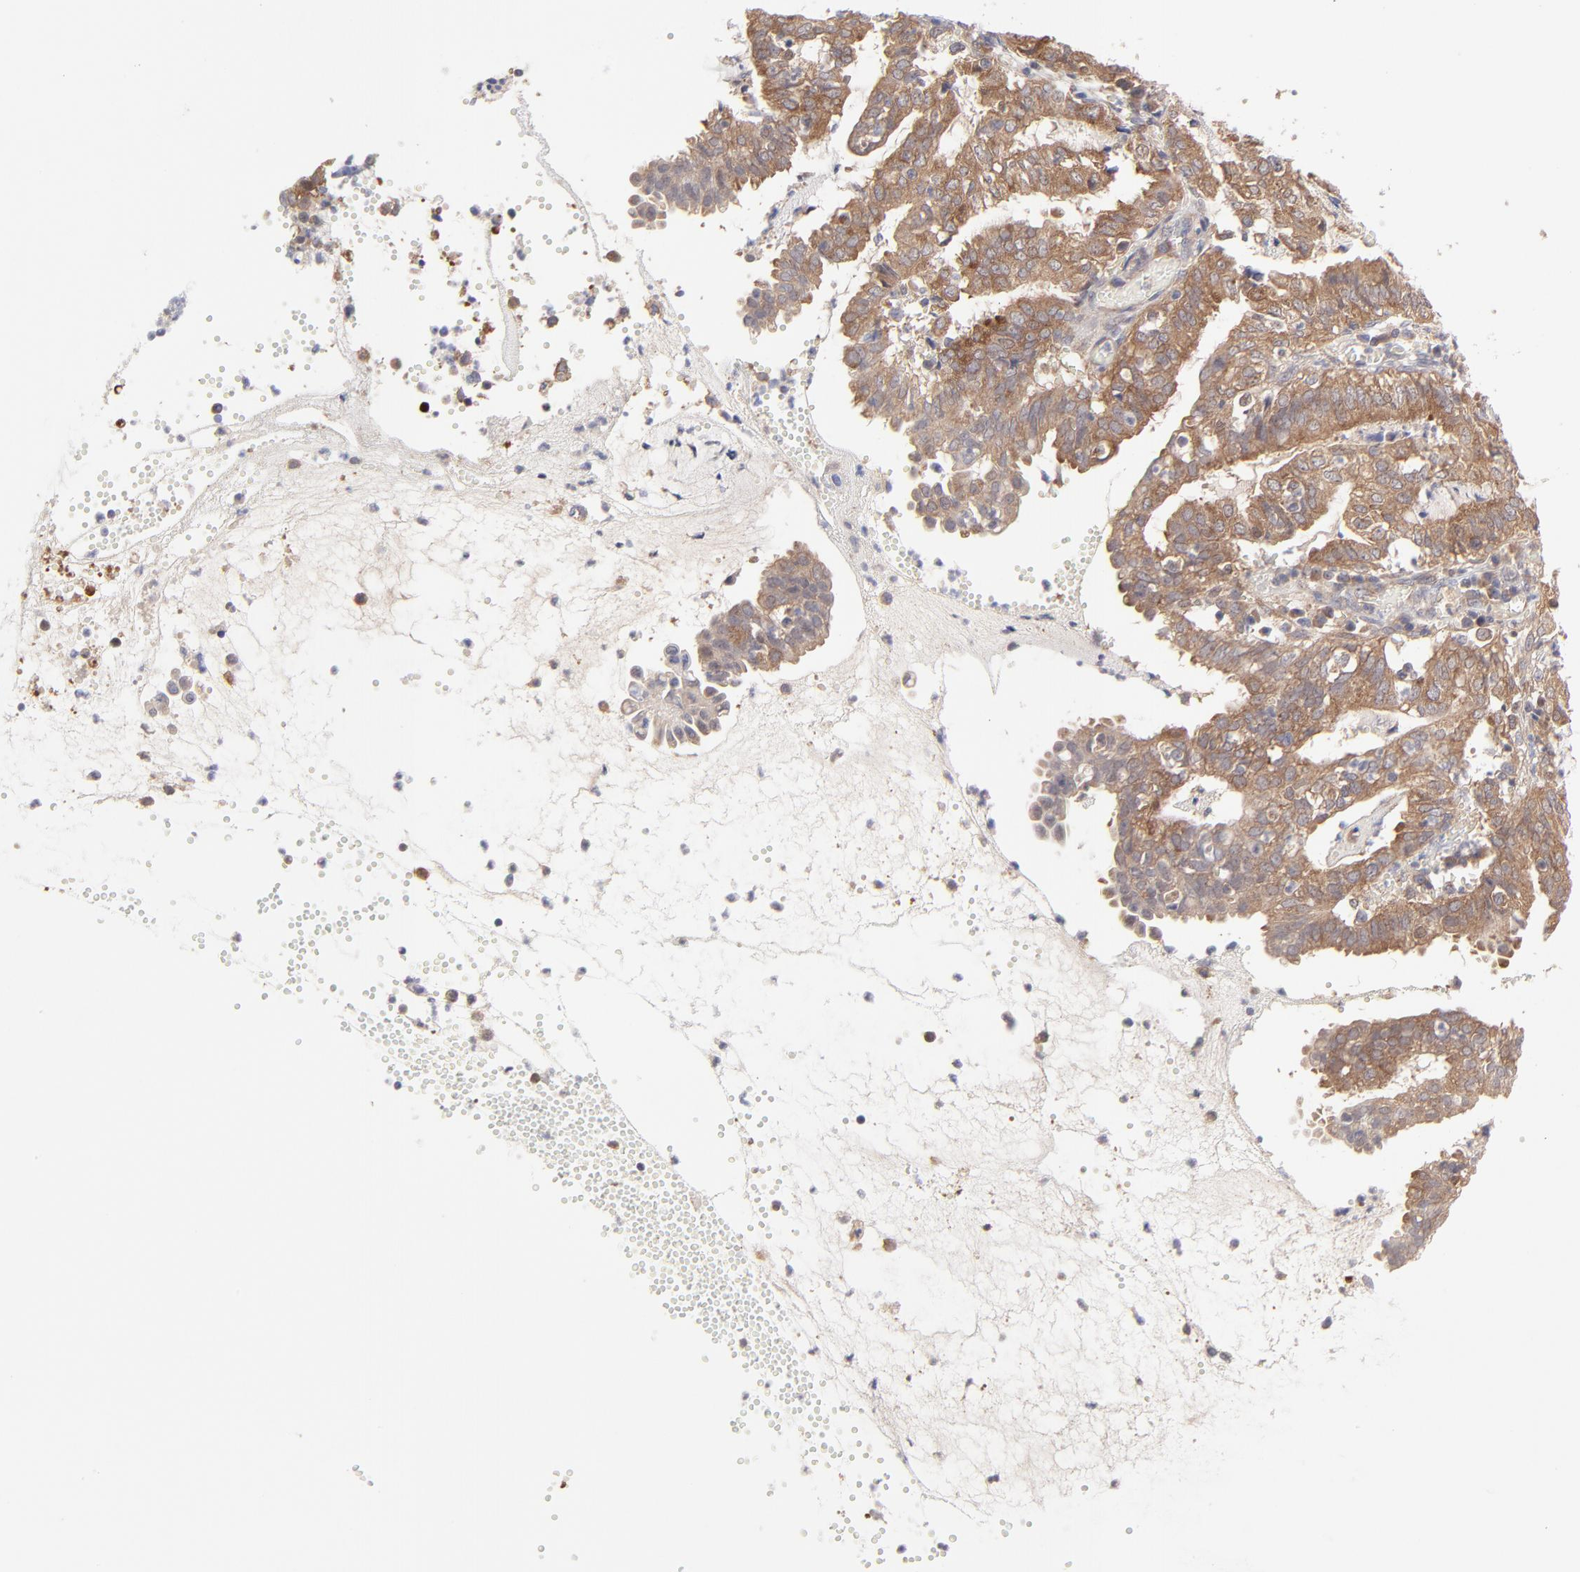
{"staining": {"intensity": "moderate", "quantity": ">75%", "location": "cytoplasmic/membranous"}, "tissue": "endometrial cancer", "cell_type": "Tumor cells", "image_type": "cancer", "snomed": [{"axis": "morphology", "description": "Adenocarcinoma, NOS"}, {"axis": "topography", "description": "Endometrium"}], "caption": "The image shows a brown stain indicating the presence of a protein in the cytoplasmic/membranous of tumor cells in endometrial cancer (adenocarcinoma). (DAB (3,3'-diaminobenzidine) IHC with brightfield microscopy, high magnification).", "gene": "GART", "patient": {"sex": "female", "age": 66}}